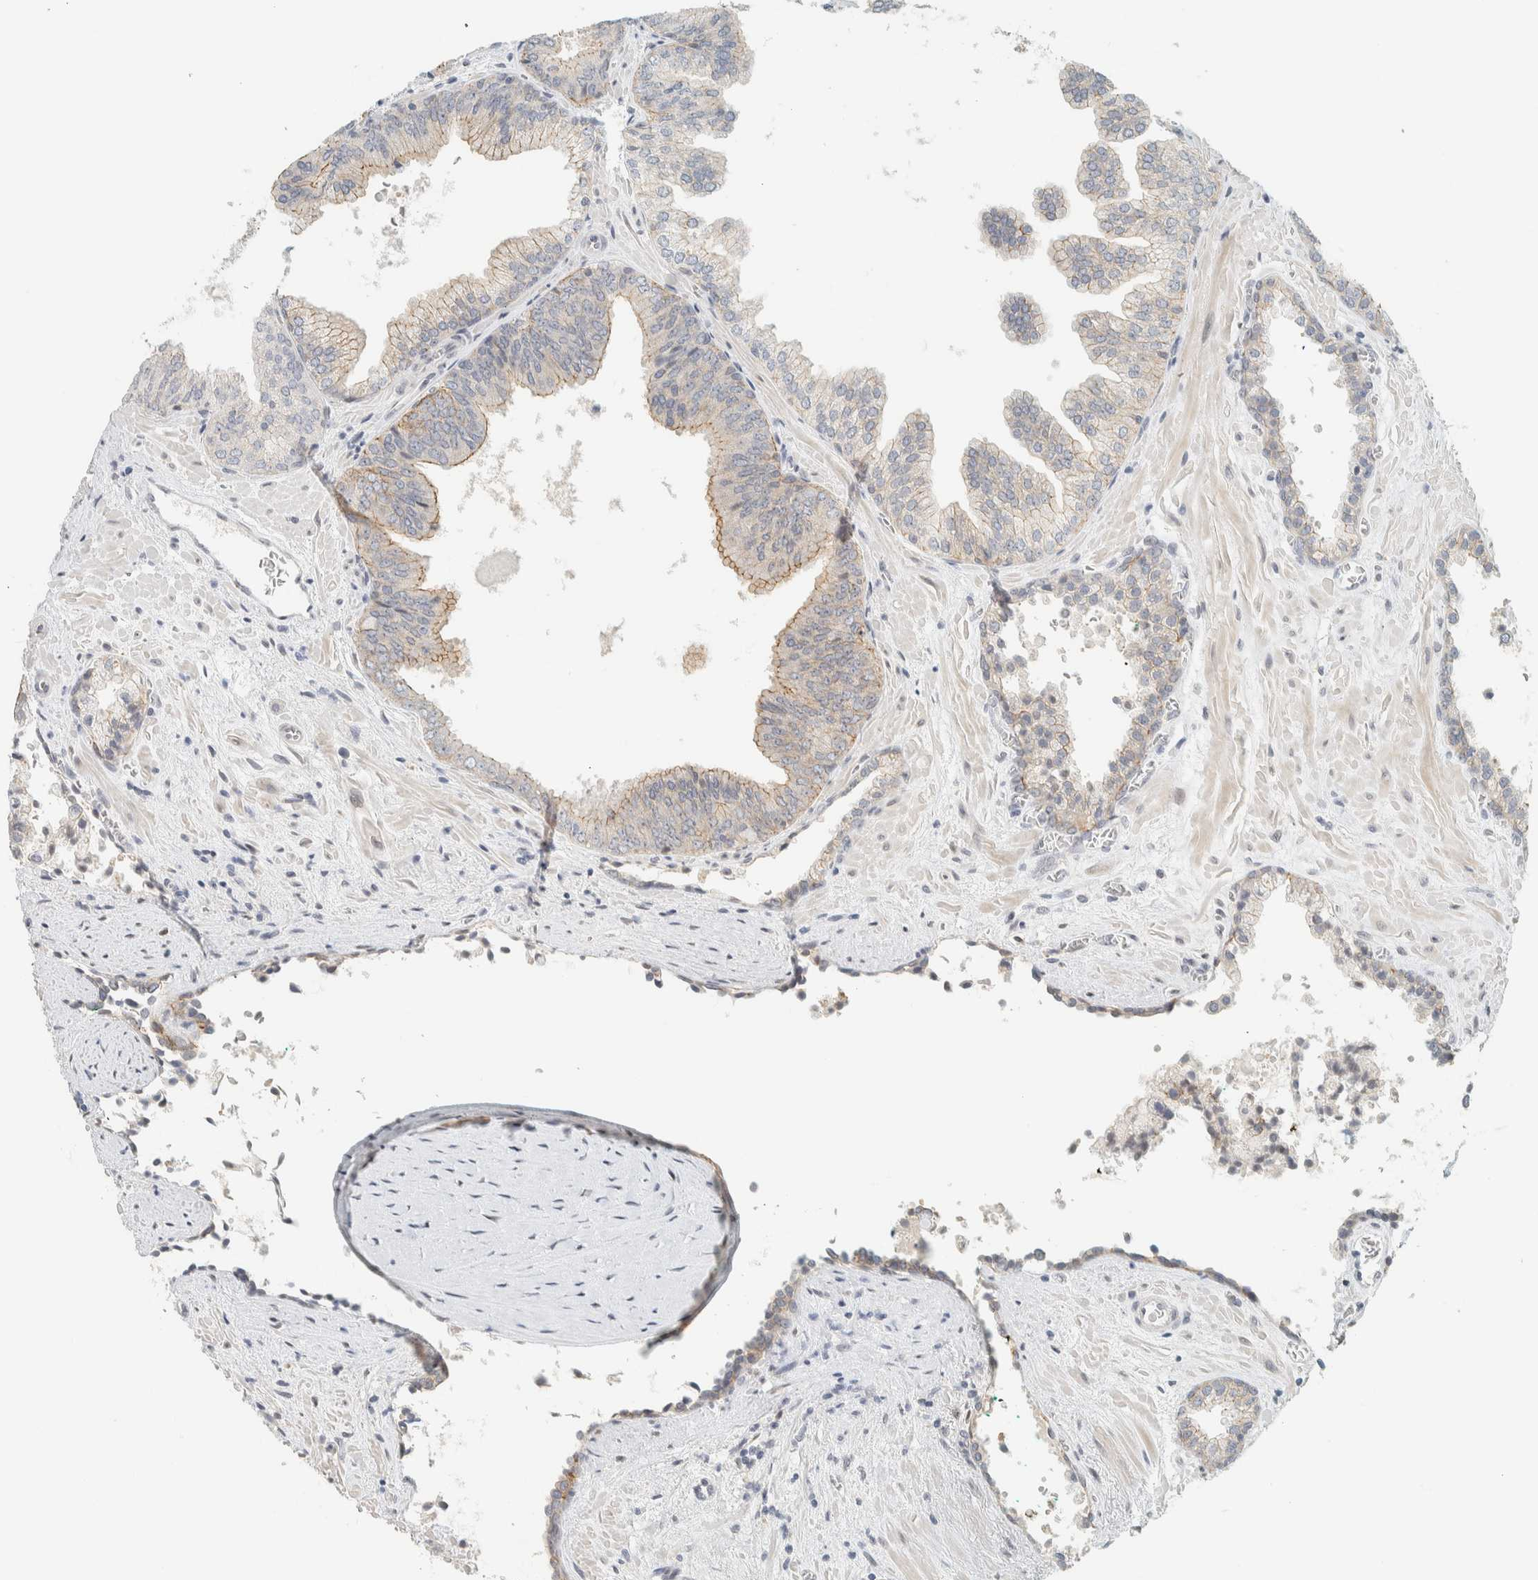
{"staining": {"intensity": "weak", "quantity": "<25%", "location": "cytoplasmic/membranous"}, "tissue": "prostate cancer", "cell_type": "Tumor cells", "image_type": "cancer", "snomed": [{"axis": "morphology", "description": "Adenocarcinoma, Low grade"}, {"axis": "topography", "description": "Prostate"}], "caption": "Photomicrograph shows no significant protein staining in tumor cells of prostate adenocarcinoma (low-grade).", "gene": "C1QTNF12", "patient": {"sex": "male", "age": 71}}